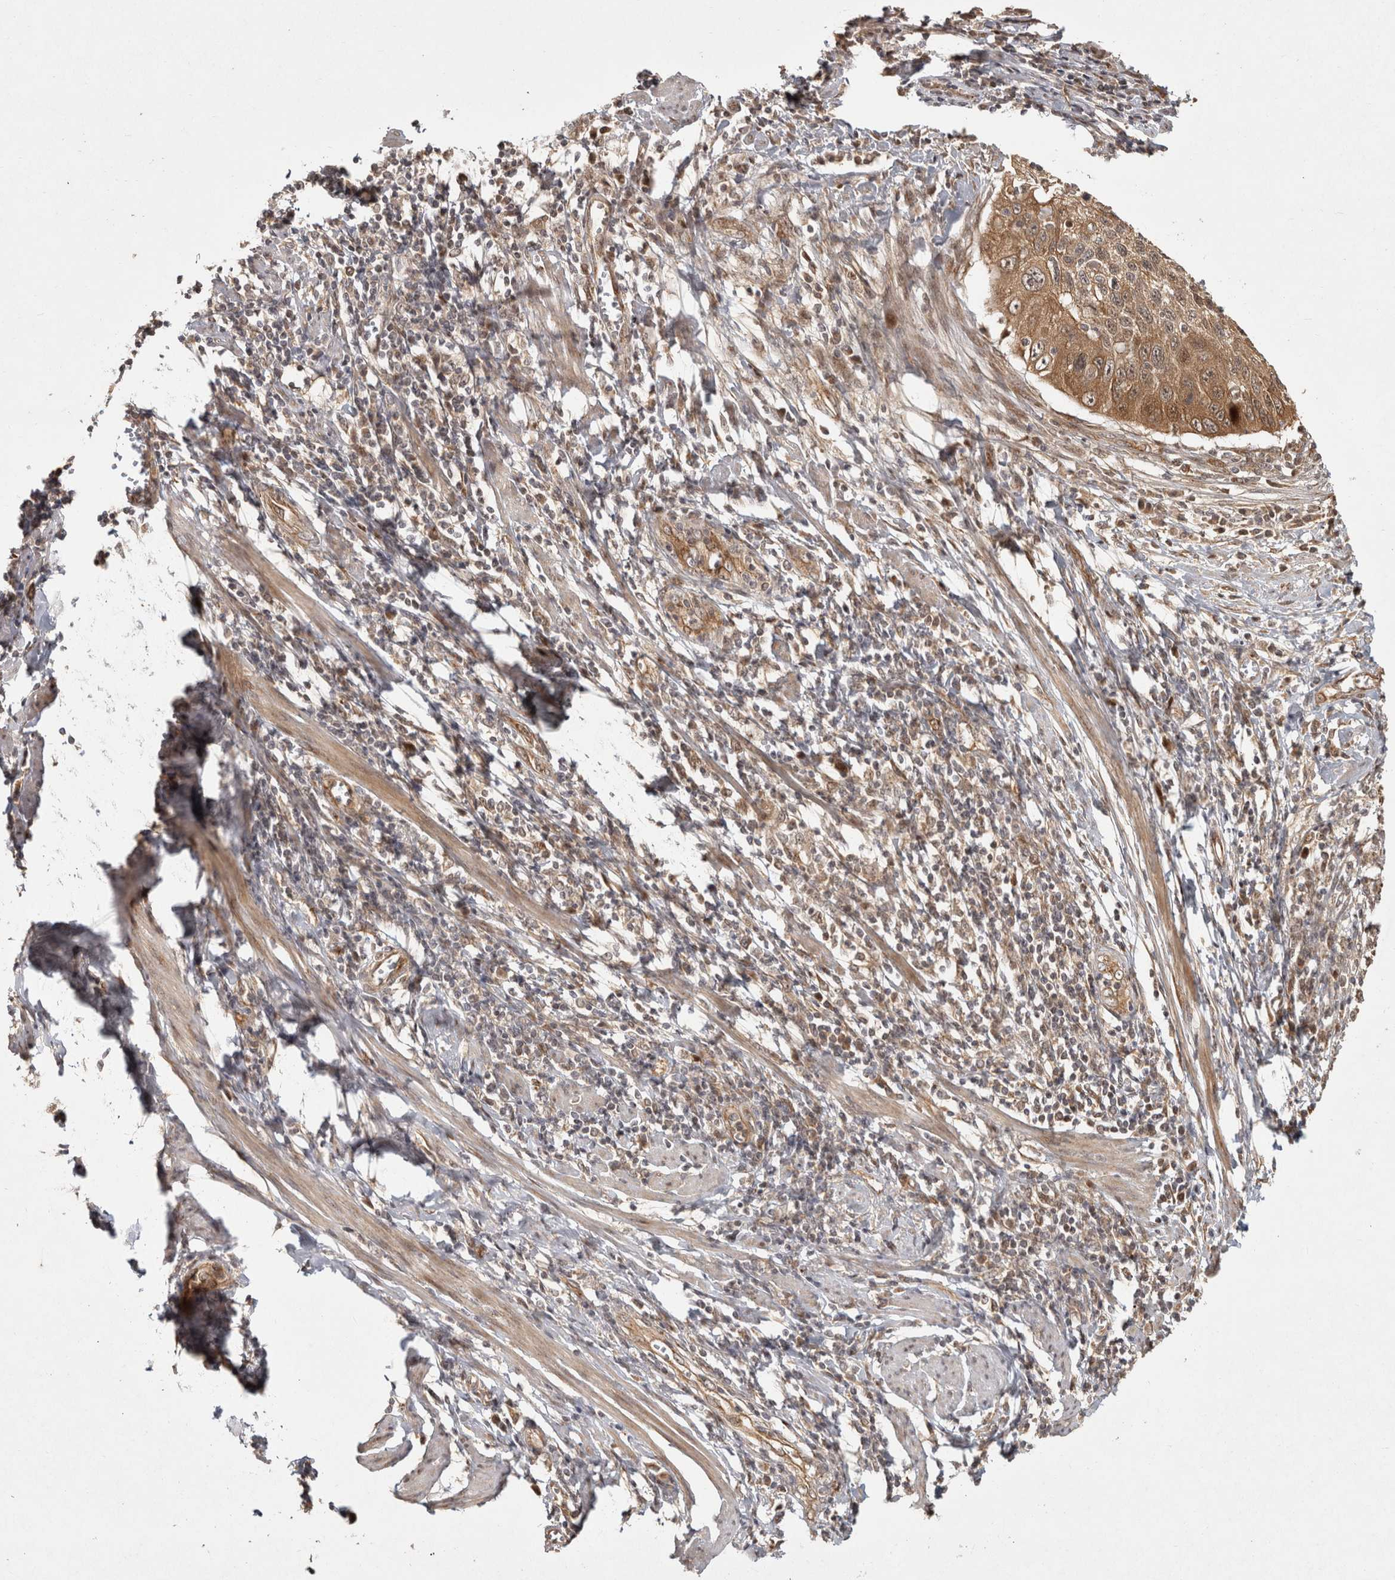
{"staining": {"intensity": "moderate", "quantity": ">75%", "location": "cytoplasmic/membranous"}, "tissue": "cervical cancer", "cell_type": "Tumor cells", "image_type": "cancer", "snomed": [{"axis": "morphology", "description": "Squamous cell carcinoma, NOS"}, {"axis": "topography", "description": "Cervix"}], "caption": "Tumor cells show medium levels of moderate cytoplasmic/membranous positivity in about >75% of cells in human squamous cell carcinoma (cervical). The protein is stained brown, and the nuclei are stained in blue (DAB IHC with brightfield microscopy, high magnification).", "gene": "CAMSAP2", "patient": {"sex": "female", "age": 53}}